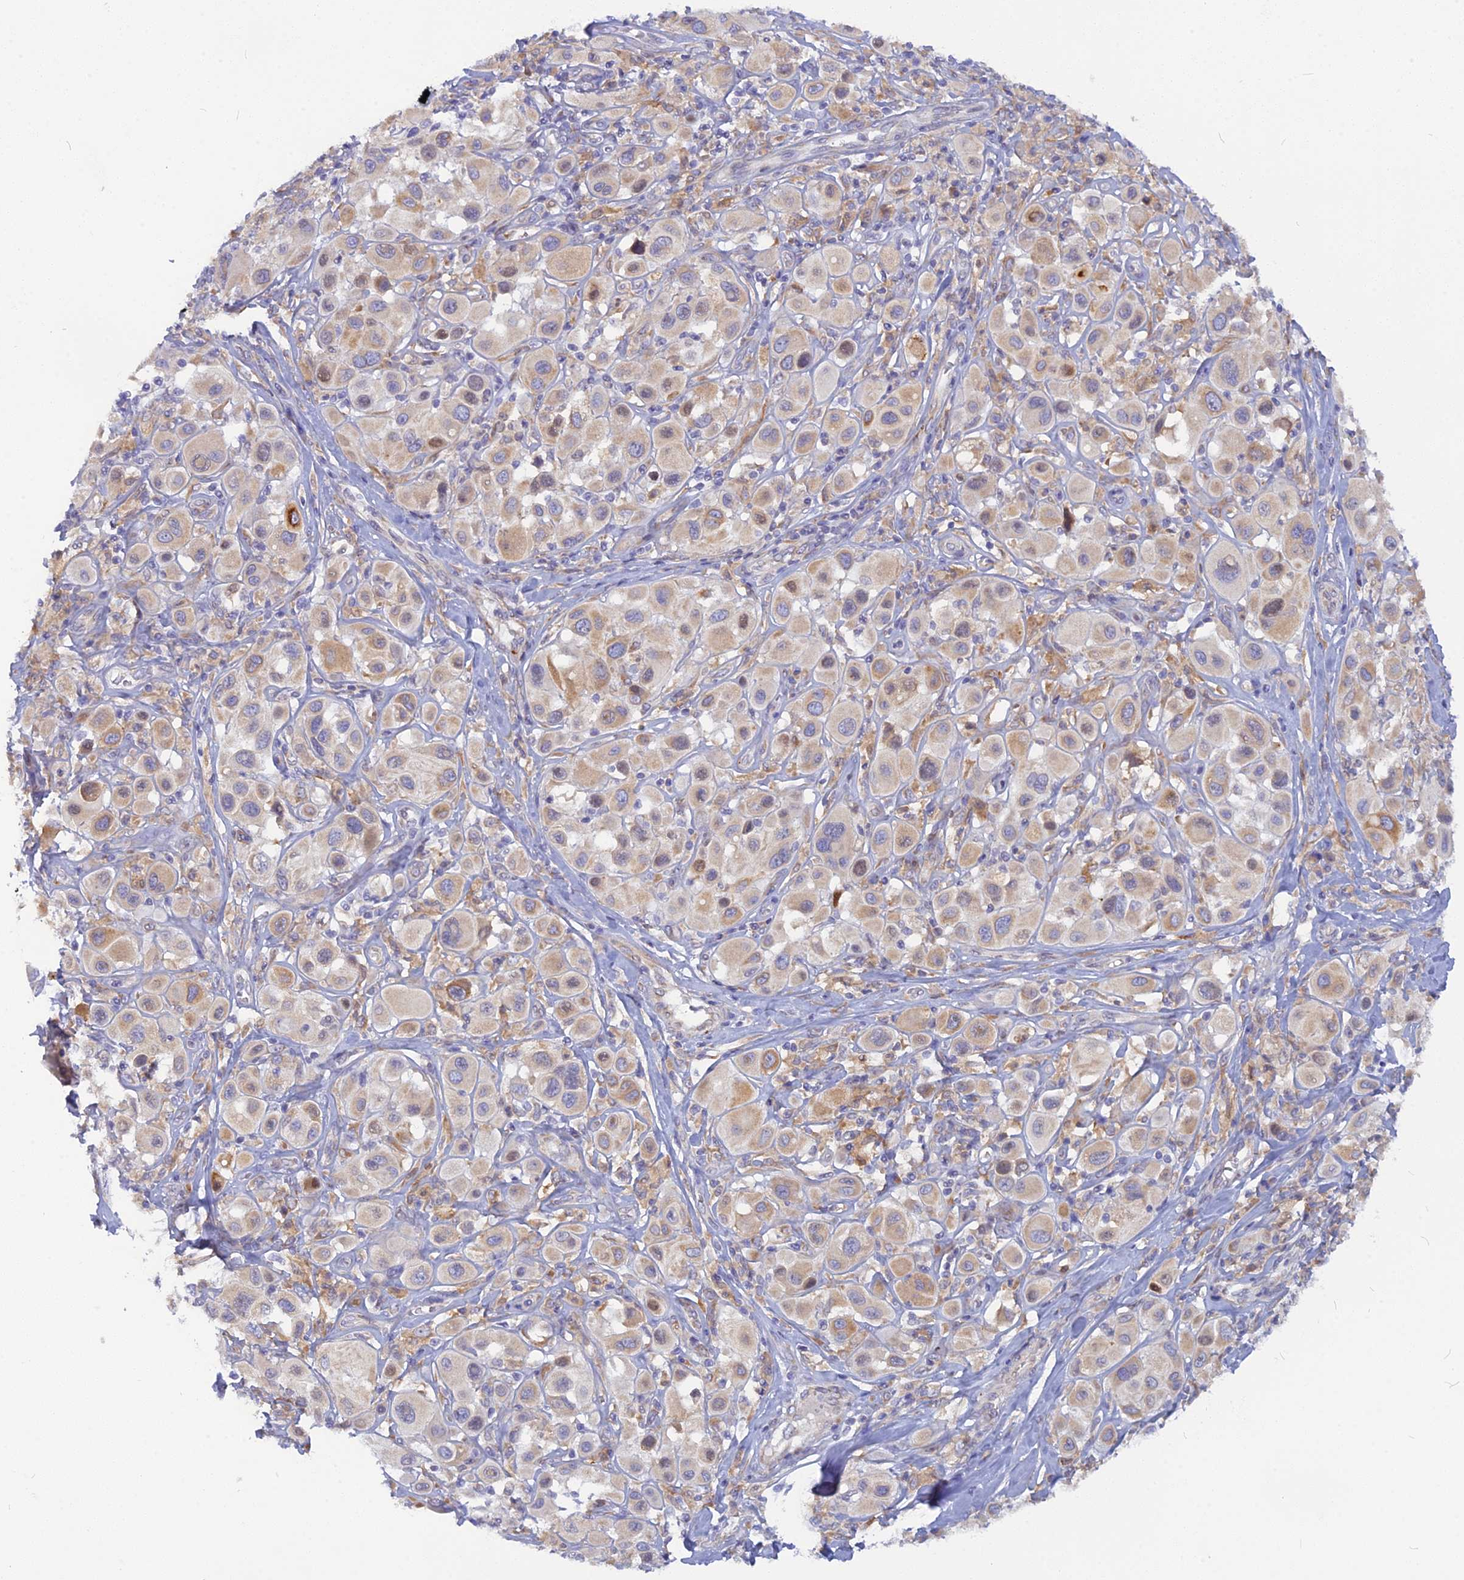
{"staining": {"intensity": "weak", "quantity": "25%-75%", "location": "cytoplasmic/membranous"}, "tissue": "melanoma", "cell_type": "Tumor cells", "image_type": "cancer", "snomed": [{"axis": "morphology", "description": "Malignant melanoma, Metastatic site"}, {"axis": "topography", "description": "Skin"}], "caption": "The photomicrograph reveals immunohistochemical staining of melanoma. There is weak cytoplasmic/membranous expression is appreciated in about 25%-75% of tumor cells.", "gene": "TLCD1", "patient": {"sex": "male", "age": 41}}